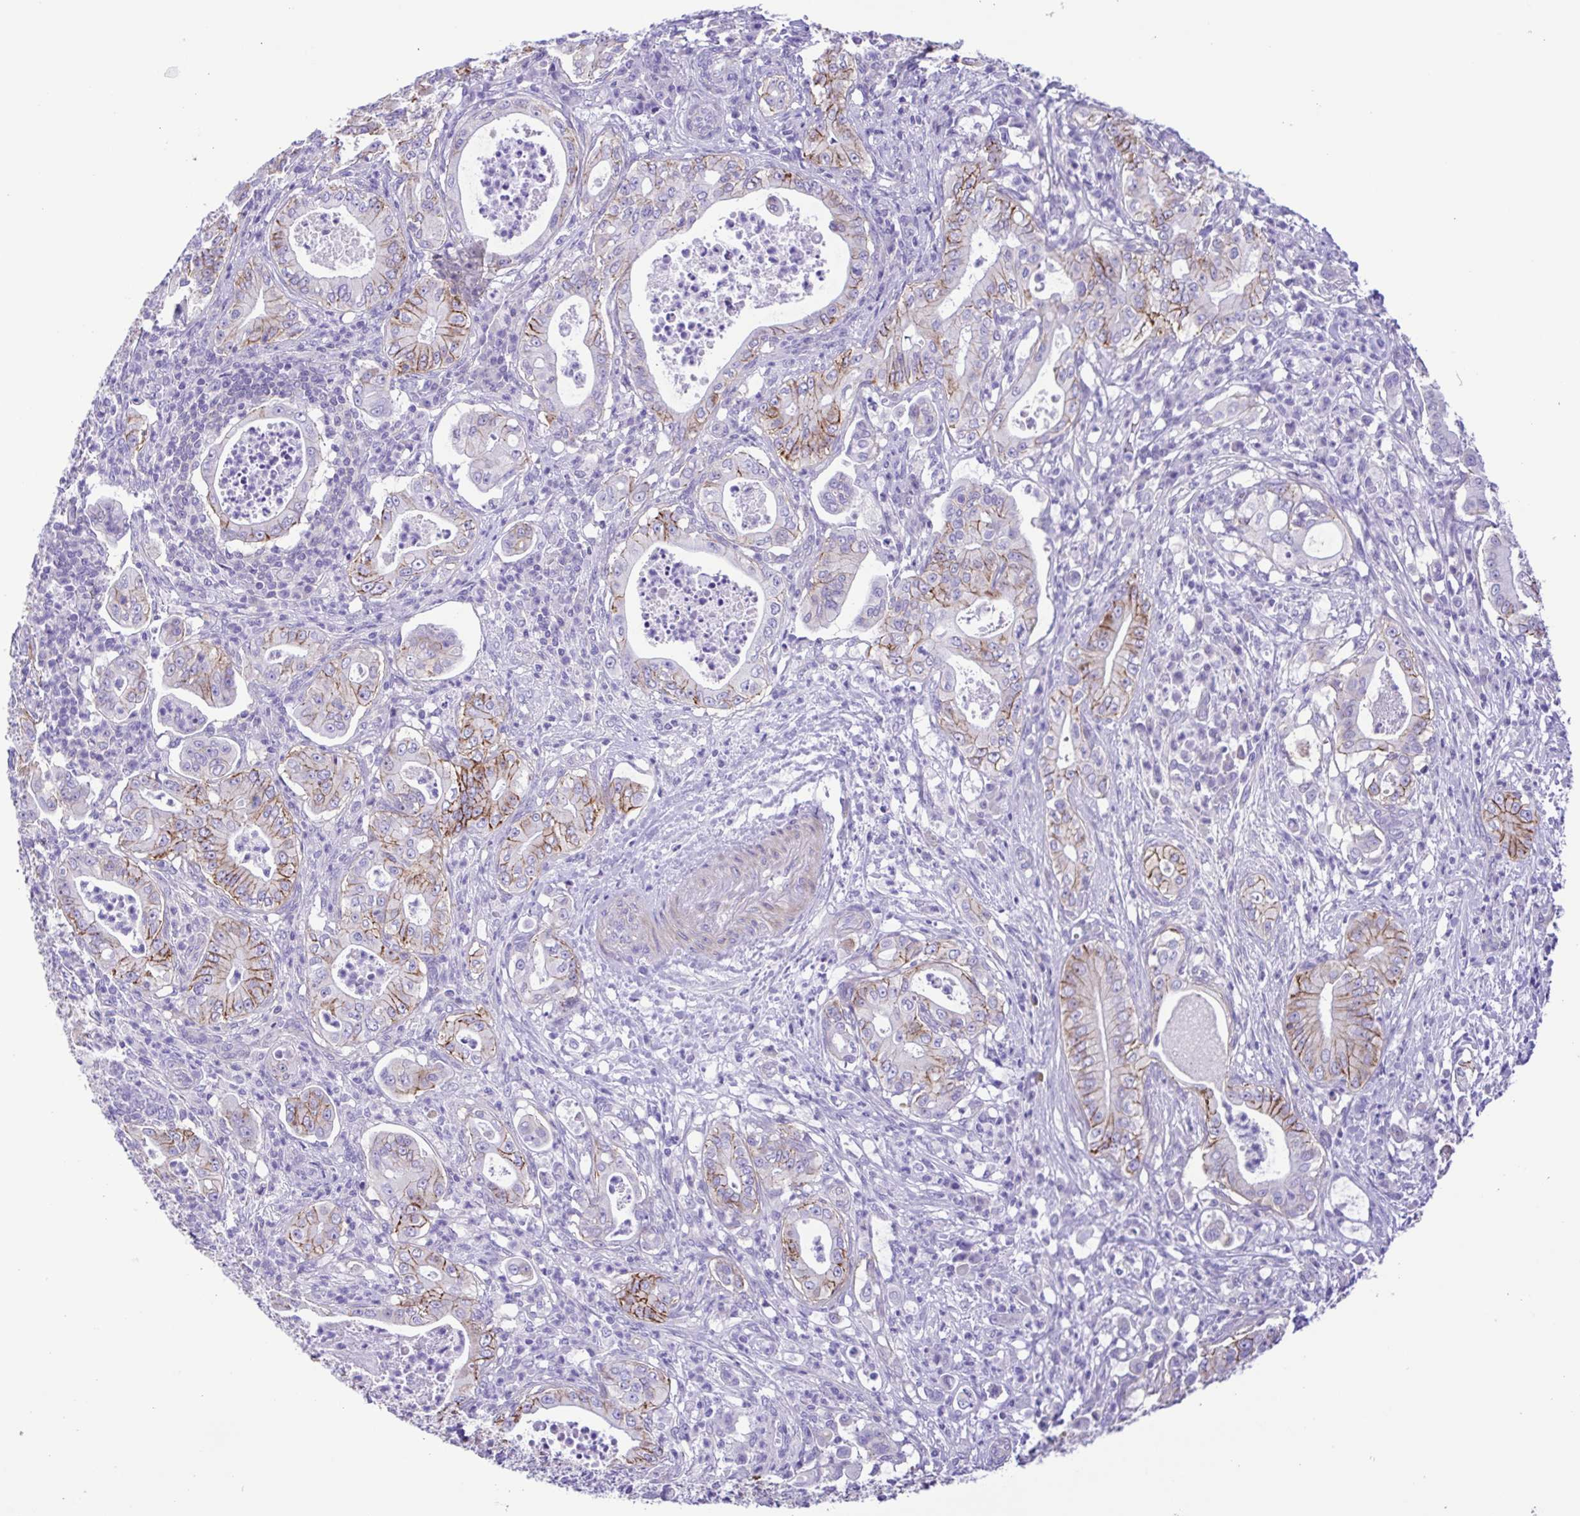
{"staining": {"intensity": "moderate", "quantity": "<25%", "location": "cytoplasmic/membranous"}, "tissue": "pancreatic cancer", "cell_type": "Tumor cells", "image_type": "cancer", "snomed": [{"axis": "morphology", "description": "Adenocarcinoma, NOS"}, {"axis": "topography", "description": "Pancreas"}], "caption": "DAB (3,3'-diaminobenzidine) immunohistochemical staining of human adenocarcinoma (pancreatic) demonstrates moderate cytoplasmic/membranous protein staining in approximately <25% of tumor cells.", "gene": "ISM2", "patient": {"sex": "male", "age": 71}}